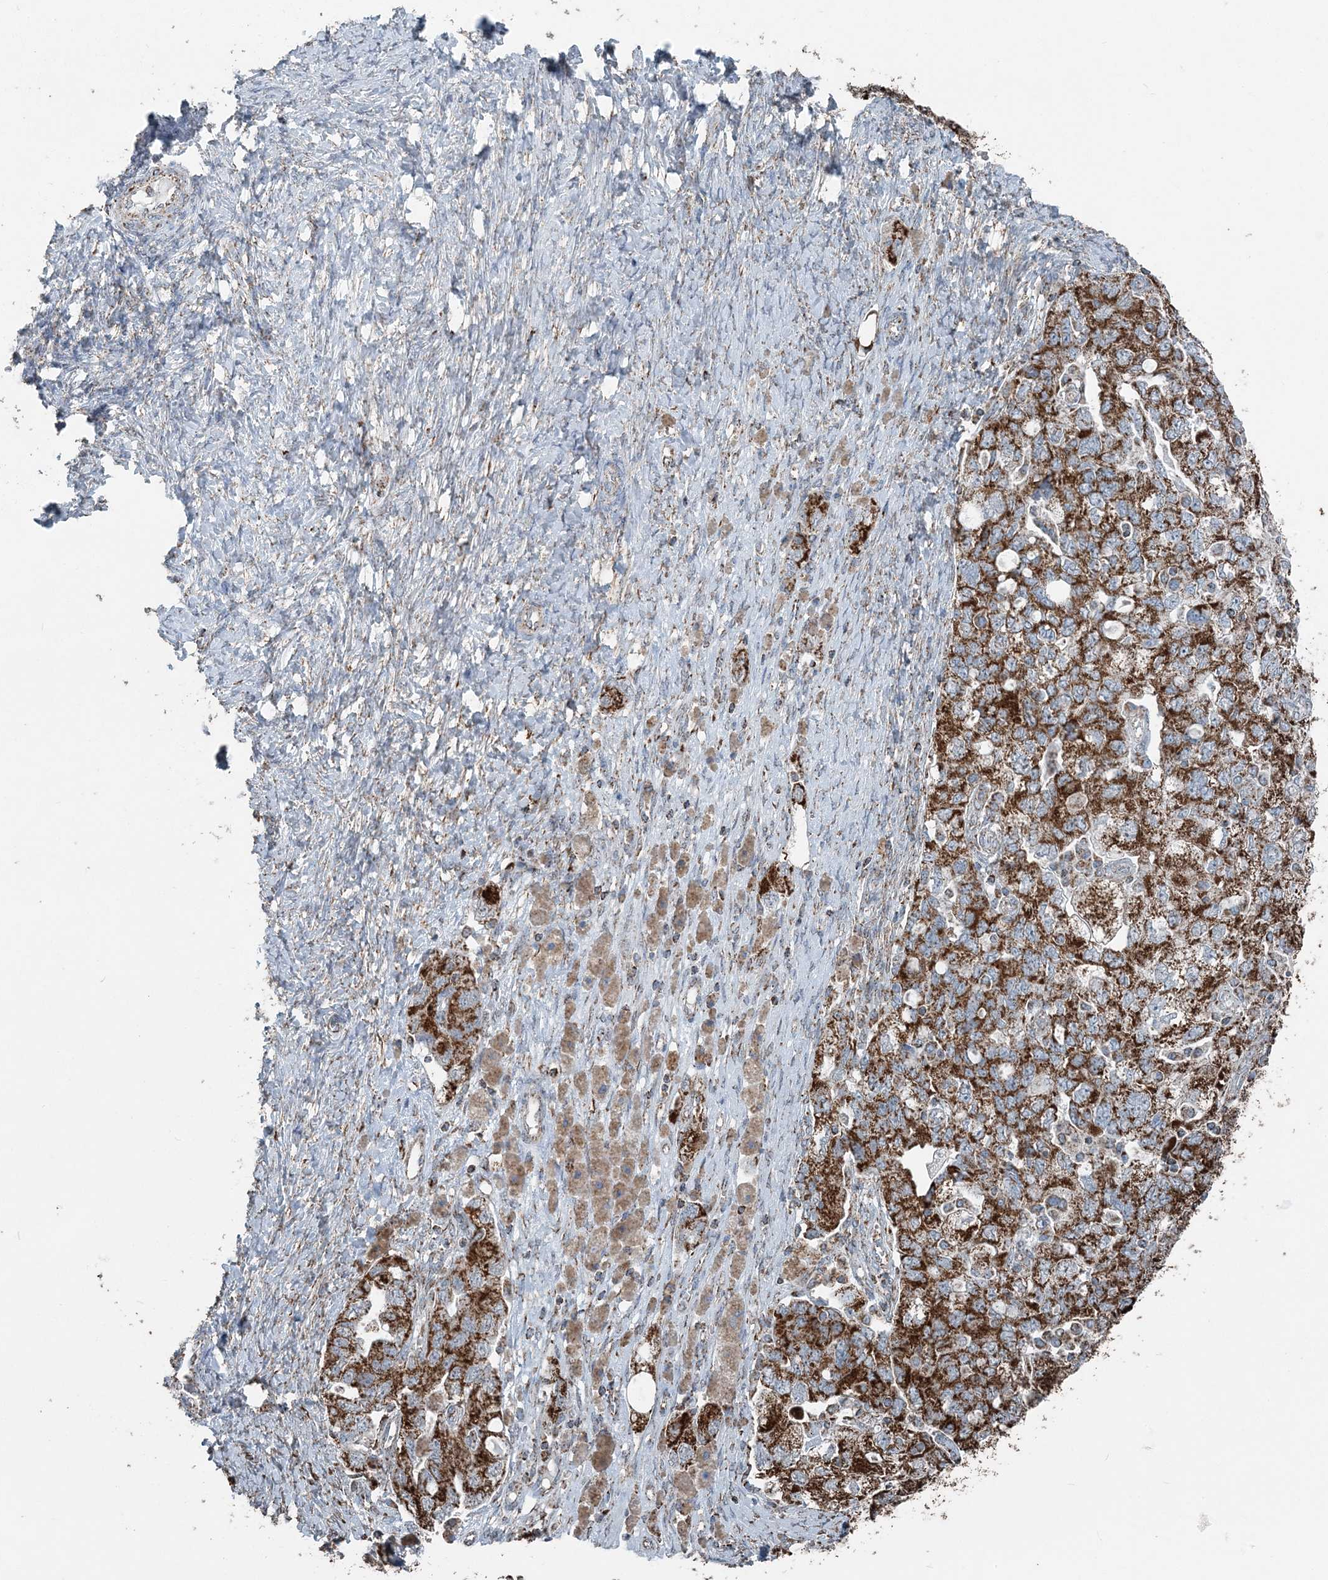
{"staining": {"intensity": "strong", "quantity": ">75%", "location": "cytoplasmic/membranous"}, "tissue": "ovarian cancer", "cell_type": "Tumor cells", "image_type": "cancer", "snomed": [{"axis": "morphology", "description": "Carcinoma, NOS"}, {"axis": "morphology", "description": "Cystadenocarcinoma, serous, NOS"}, {"axis": "topography", "description": "Ovary"}], "caption": "Protein staining by IHC reveals strong cytoplasmic/membranous expression in approximately >75% of tumor cells in carcinoma (ovarian).", "gene": "SUCLG1", "patient": {"sex": "female", "age": 69}}